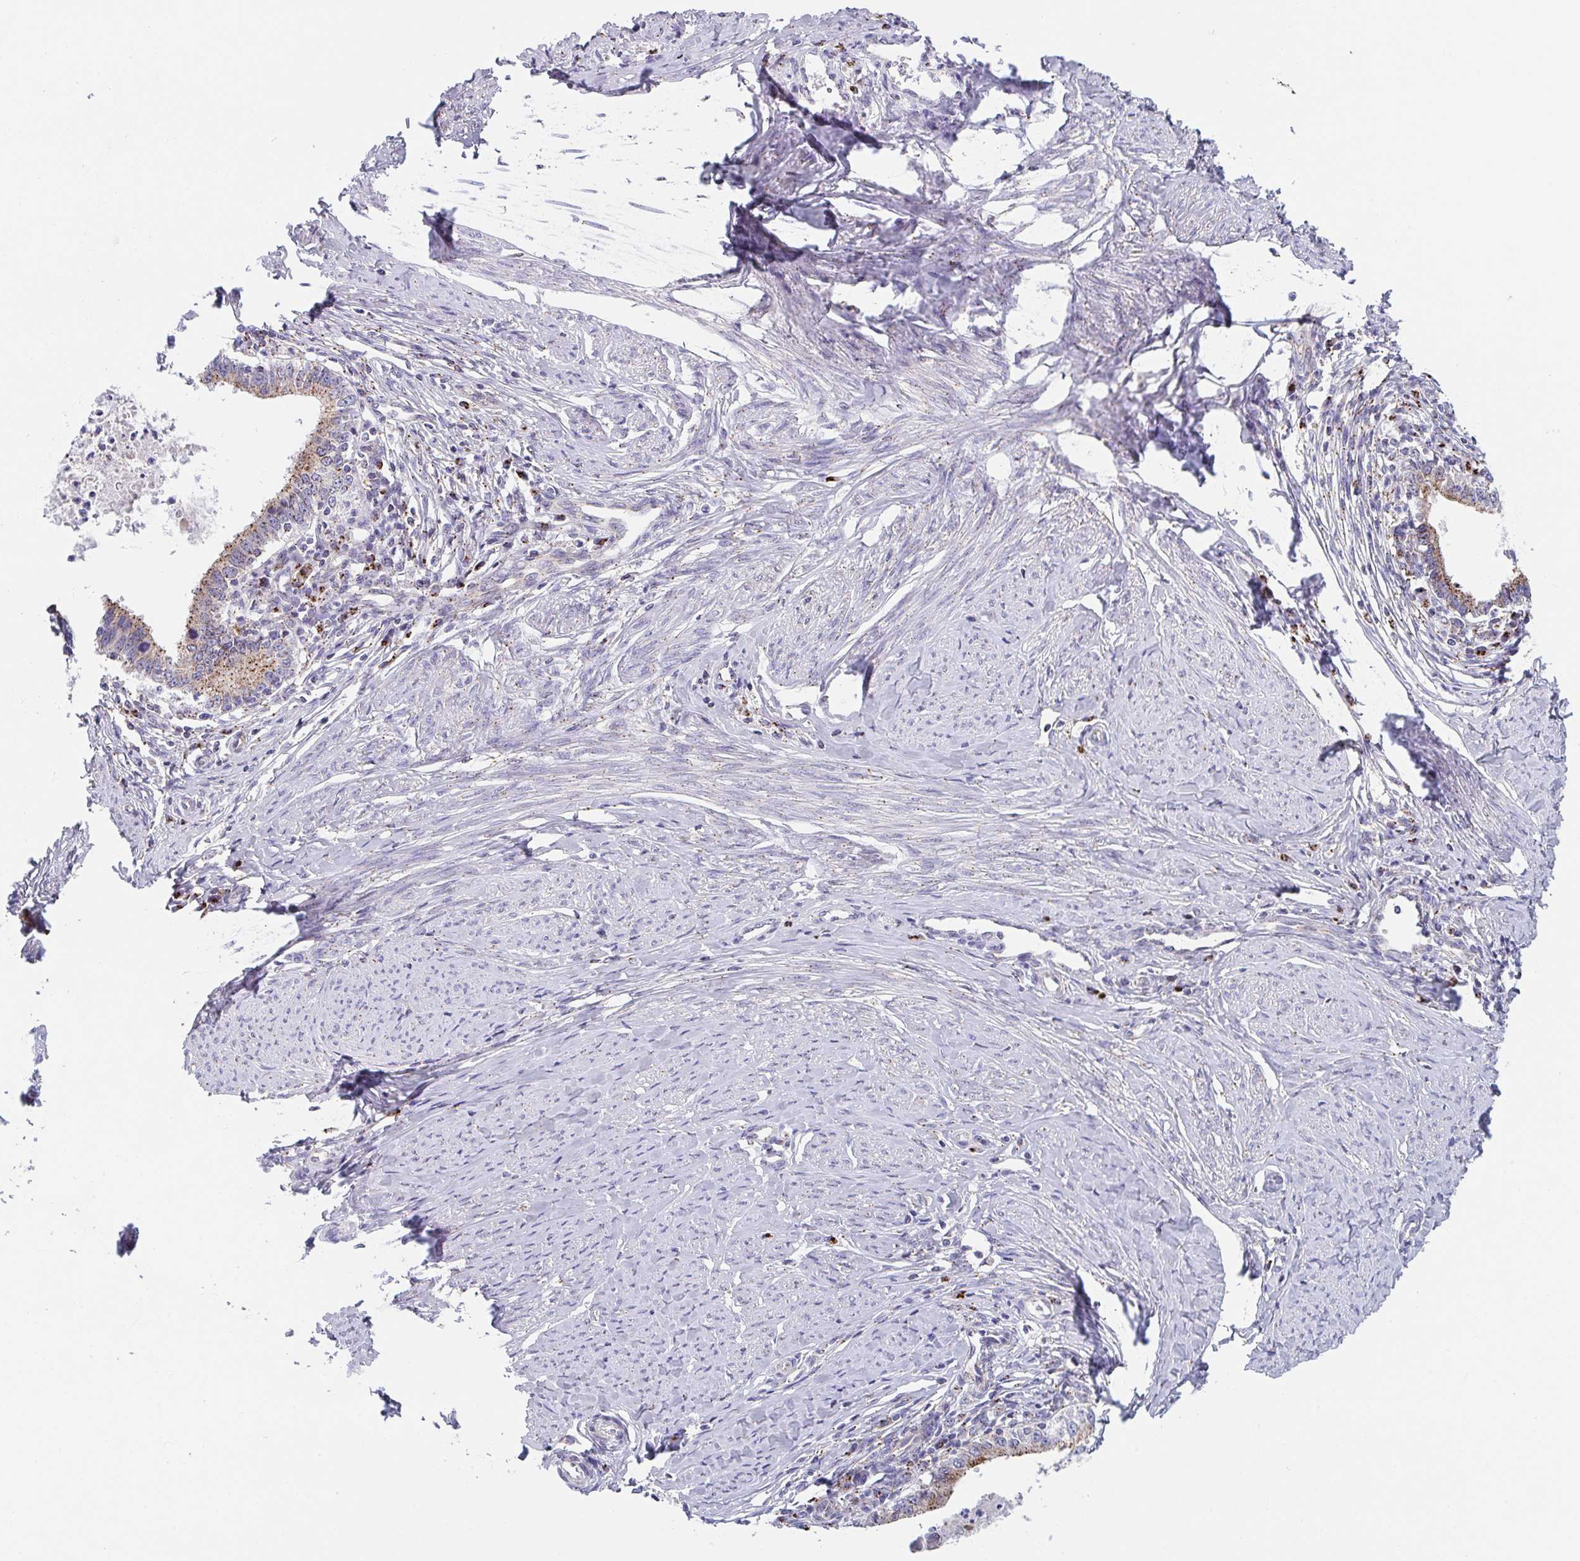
{"staining": {"intensity": "moderate", "quantity": ">75%", "location": "cytoplasmic/membranous"}, "tissue": "cervical cancer", "cell_type": "Tumor cells", "image_type": "cancer", "snomed": [{"axis": "morphology", "description": "Adenocarcinoma, NOS"}, {"axis": "topography", "description": "Cervix"}], "caption": "The micrograph displays staining of cervical cancer, revealing moderate cytoplasmic/membranous protein expression (brown color) within tumor cells.", "gene": "PROSER3", "patient": {"sex": "female", "age": 36}}